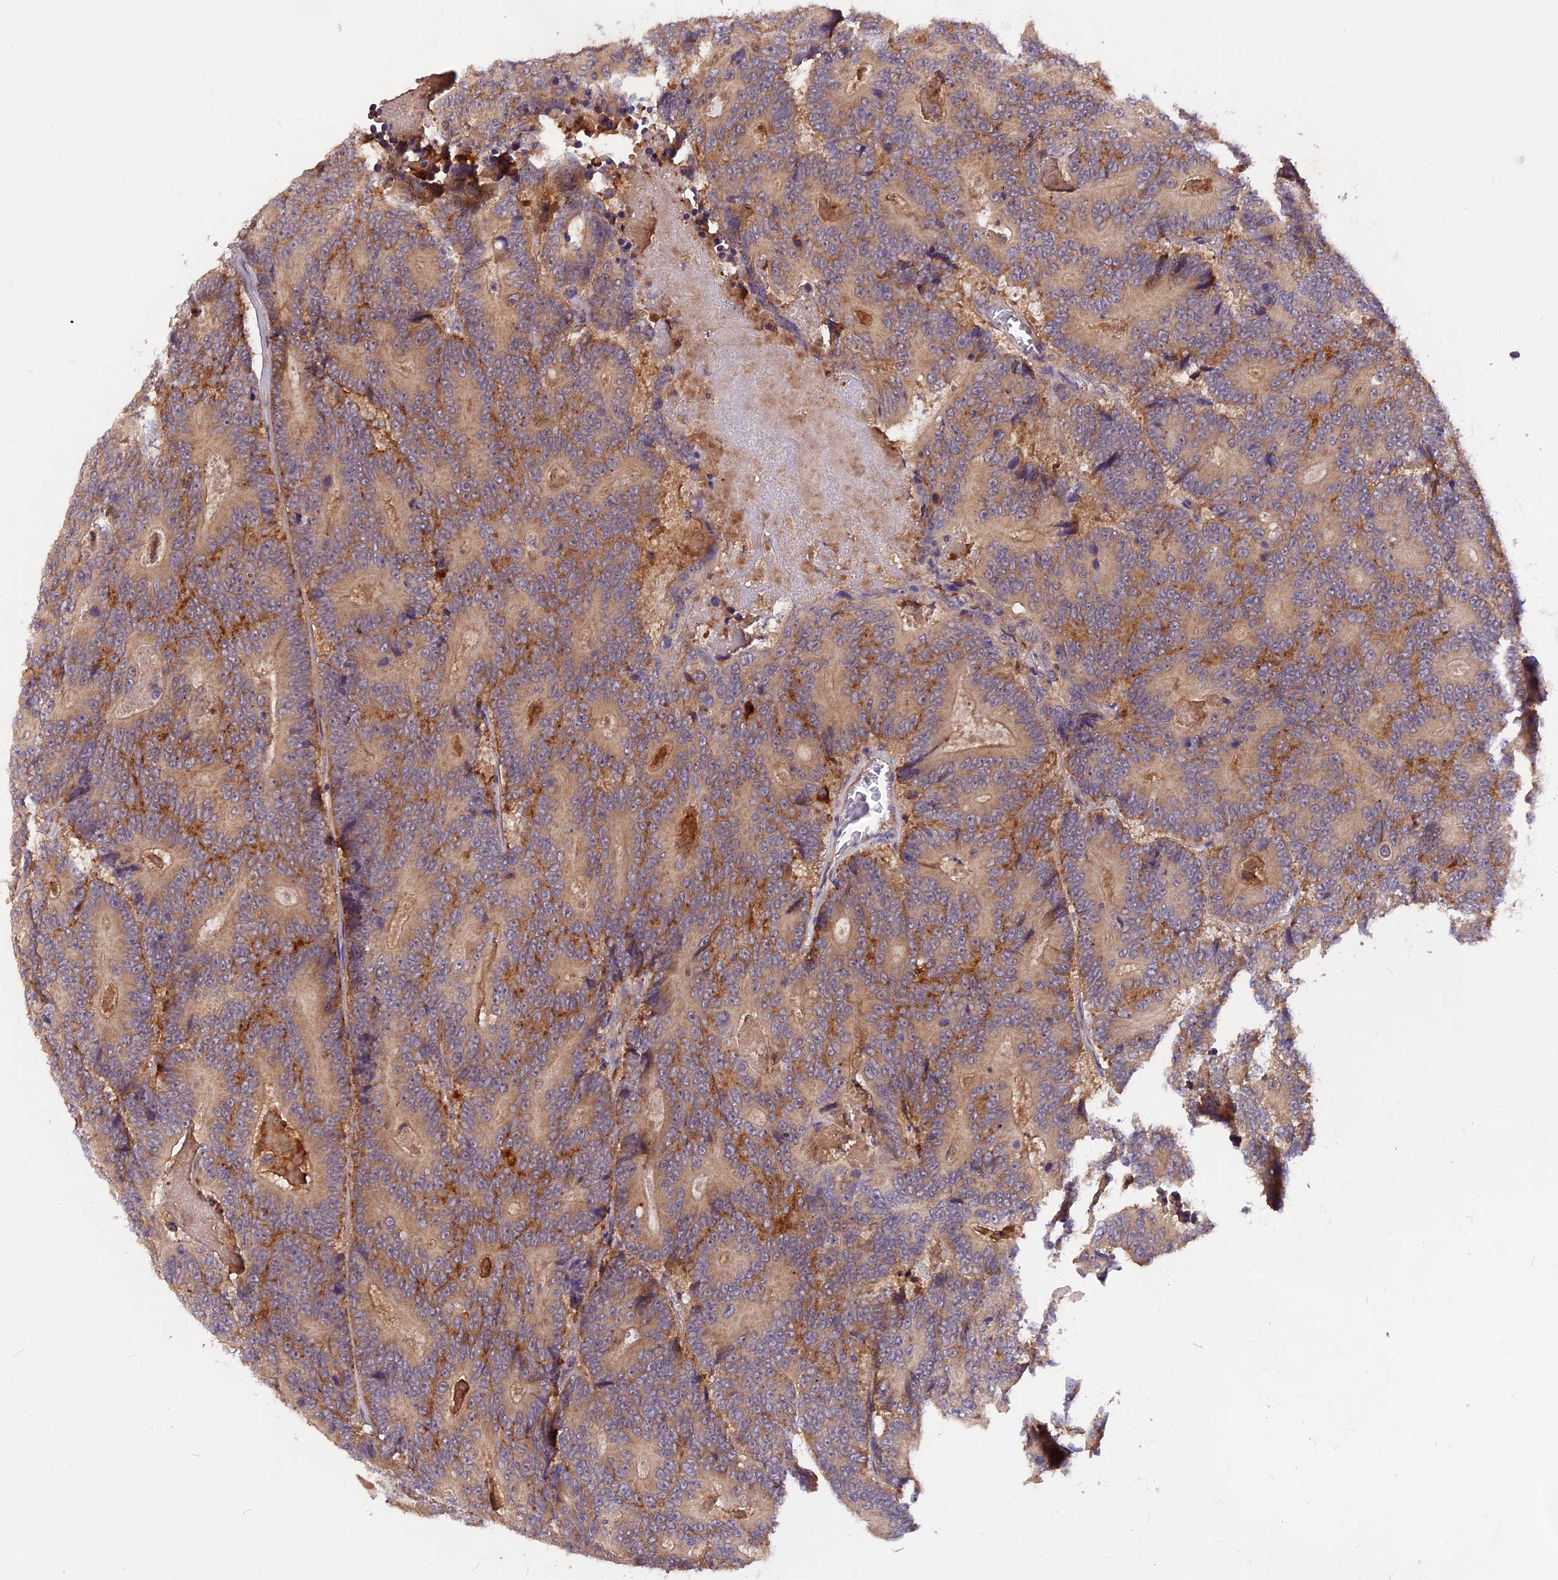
{"staining": {"intensity": "moderate", "quantity": "25%-75%", "location": "cytoplasmic/membranous"}, "tissue": "colorectal cancer", "cell_type": "Tumor cells", "image_type": "cancer", "snomed": [{"axis": "morphology", "description": "Adenocarcinoma, NOS"}, {"axis": "topography", "description": "Colon"}], "caption": "IHC of colorectal adenocarcinoma reveals medium levels of moderate cytoplasmic/membranous staining in about 25%-75% of tumor cells.", "gene": "MARK4", "patient": {"sex": "male", "age": 83}}